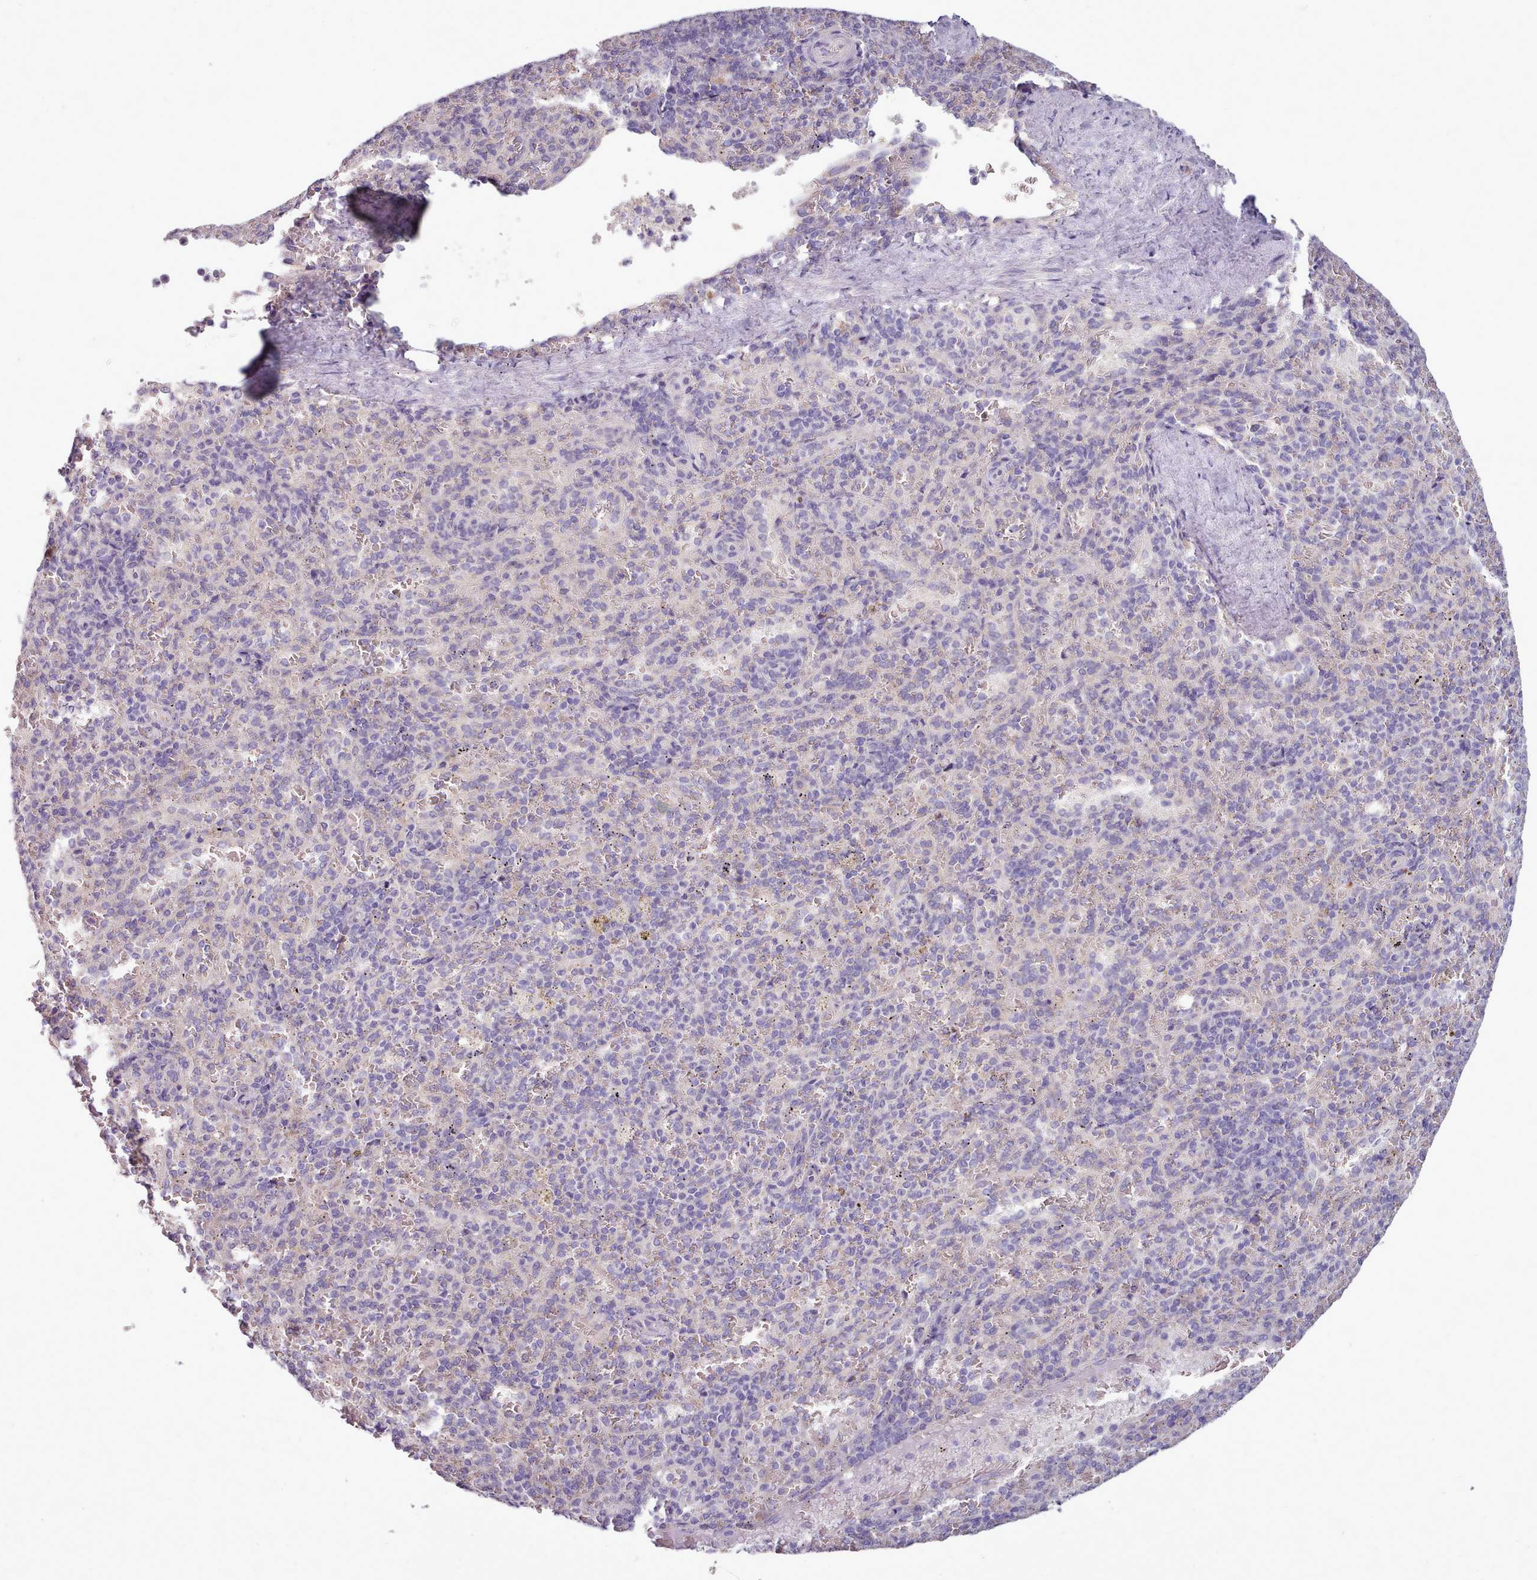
{"staining": {"intensity": "negative", "quantity": "none", "location": "none"}, "tissue": "spleen", "cell_type": "Cells in red pulp", "image_type": "normal", "snomed": [{"axis": "morphology", "description": "Normal tissue, NOS"}, {"axis": "topography", "description": "Spleen"}], "caption": "IHC histopathology image of unremarkable spleen: human spleen stained with DAB displays no significant protein staining in cells in red pulp.", "gene": "DPF1", "patient": {"sex": "female", "age": 21}}